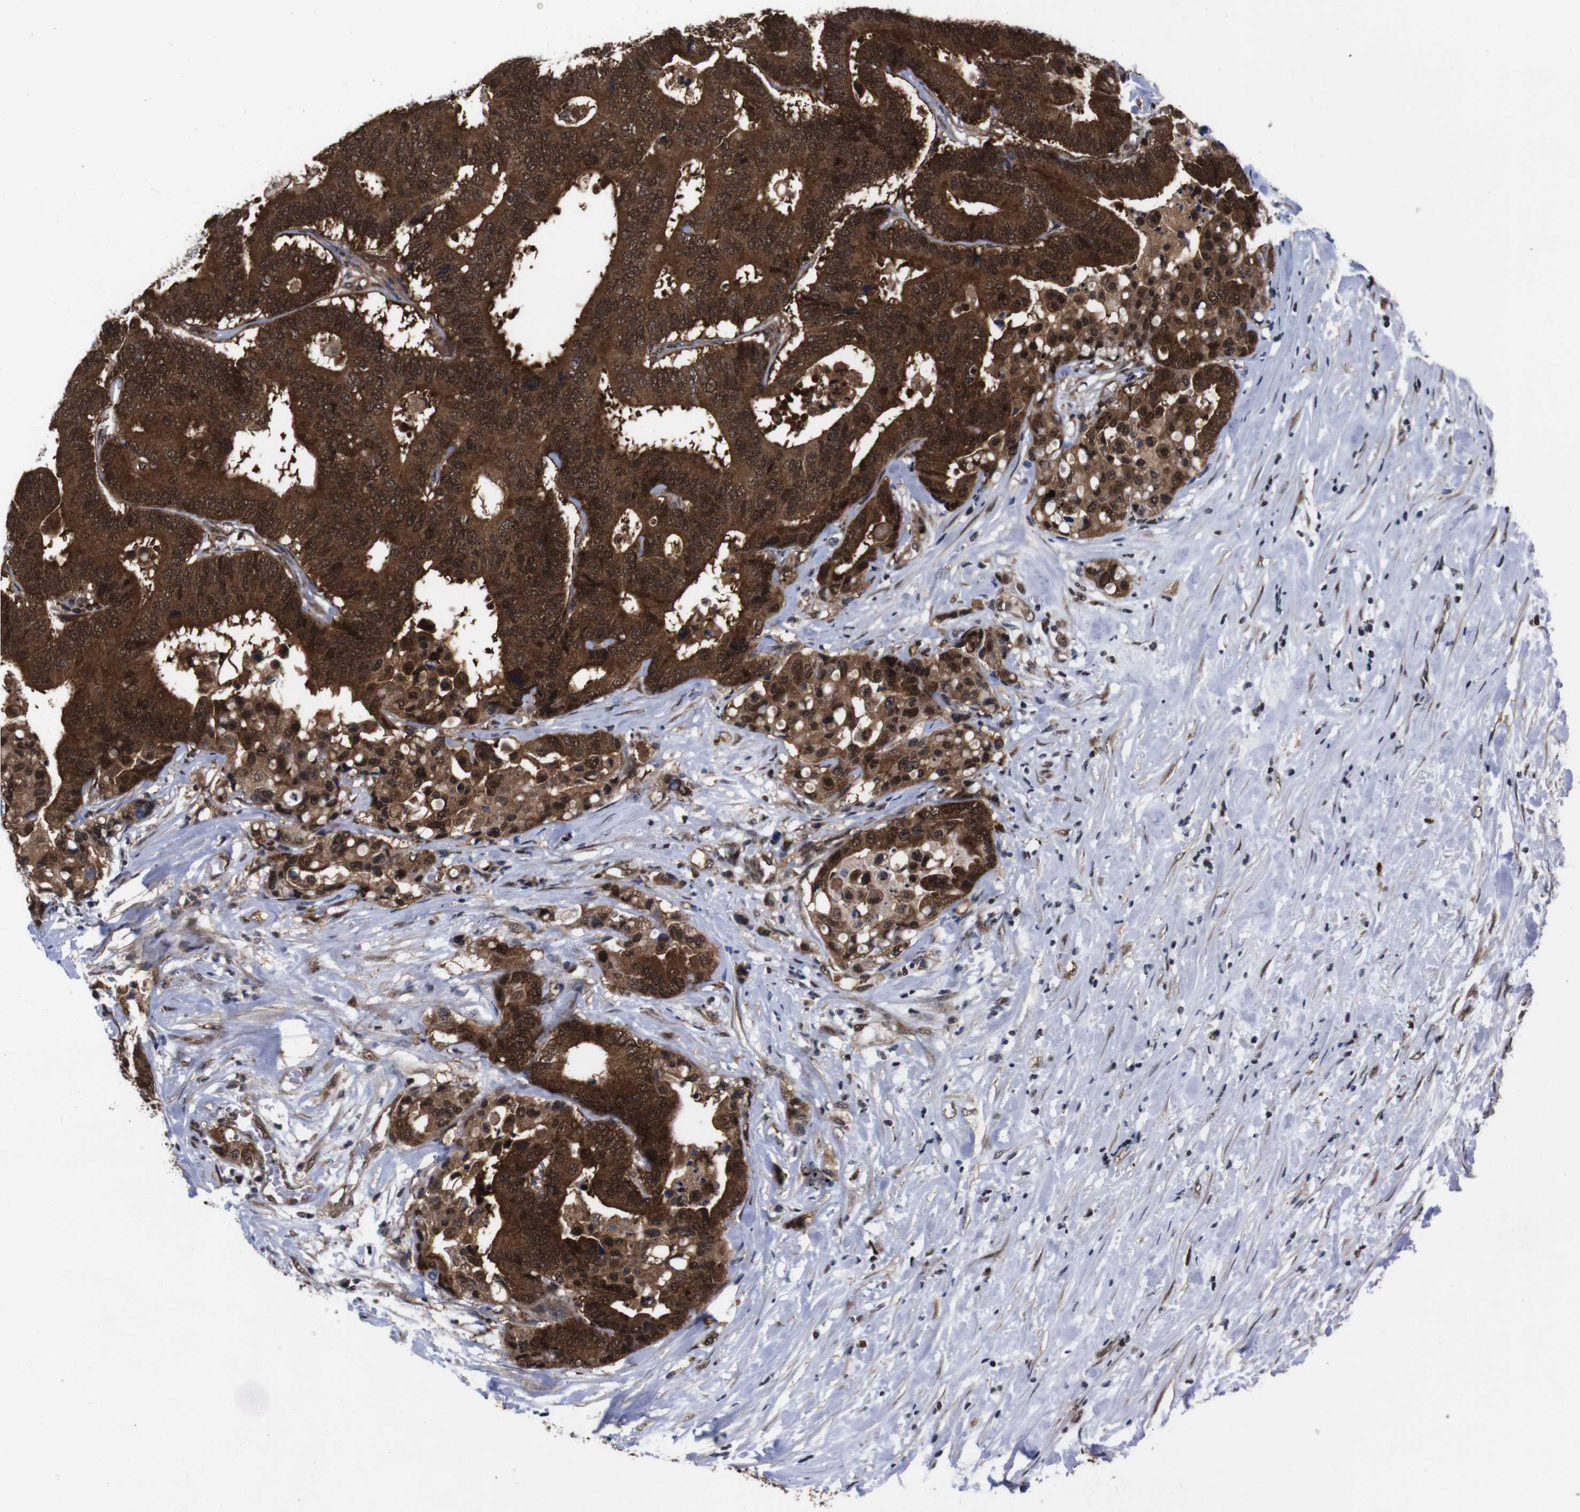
{"staining": {"intensity": "strong", "quantity": ">75%", "location": "cytoplasmic/membranous,nuclear"}, "tissue": "colorectal cancer", "cell_type": "Tumor cells", "image_type": "cancer", "snomed": [{"axis": "morphology", "description": "Normal tissue, NOS"}, {"axis": "morphology", "description": "Adenocarcinoma, NOS"}, {"axis": "topography", "description": "Colon"}], "caption": "A brown stain highlights strong cytoplasmic/membranous and nuclear expression of a protein in colorectal adenocarcinoma tumor cells.", "gene": "UBQLN2", "patient": {"sex": "male", "age": 82}}